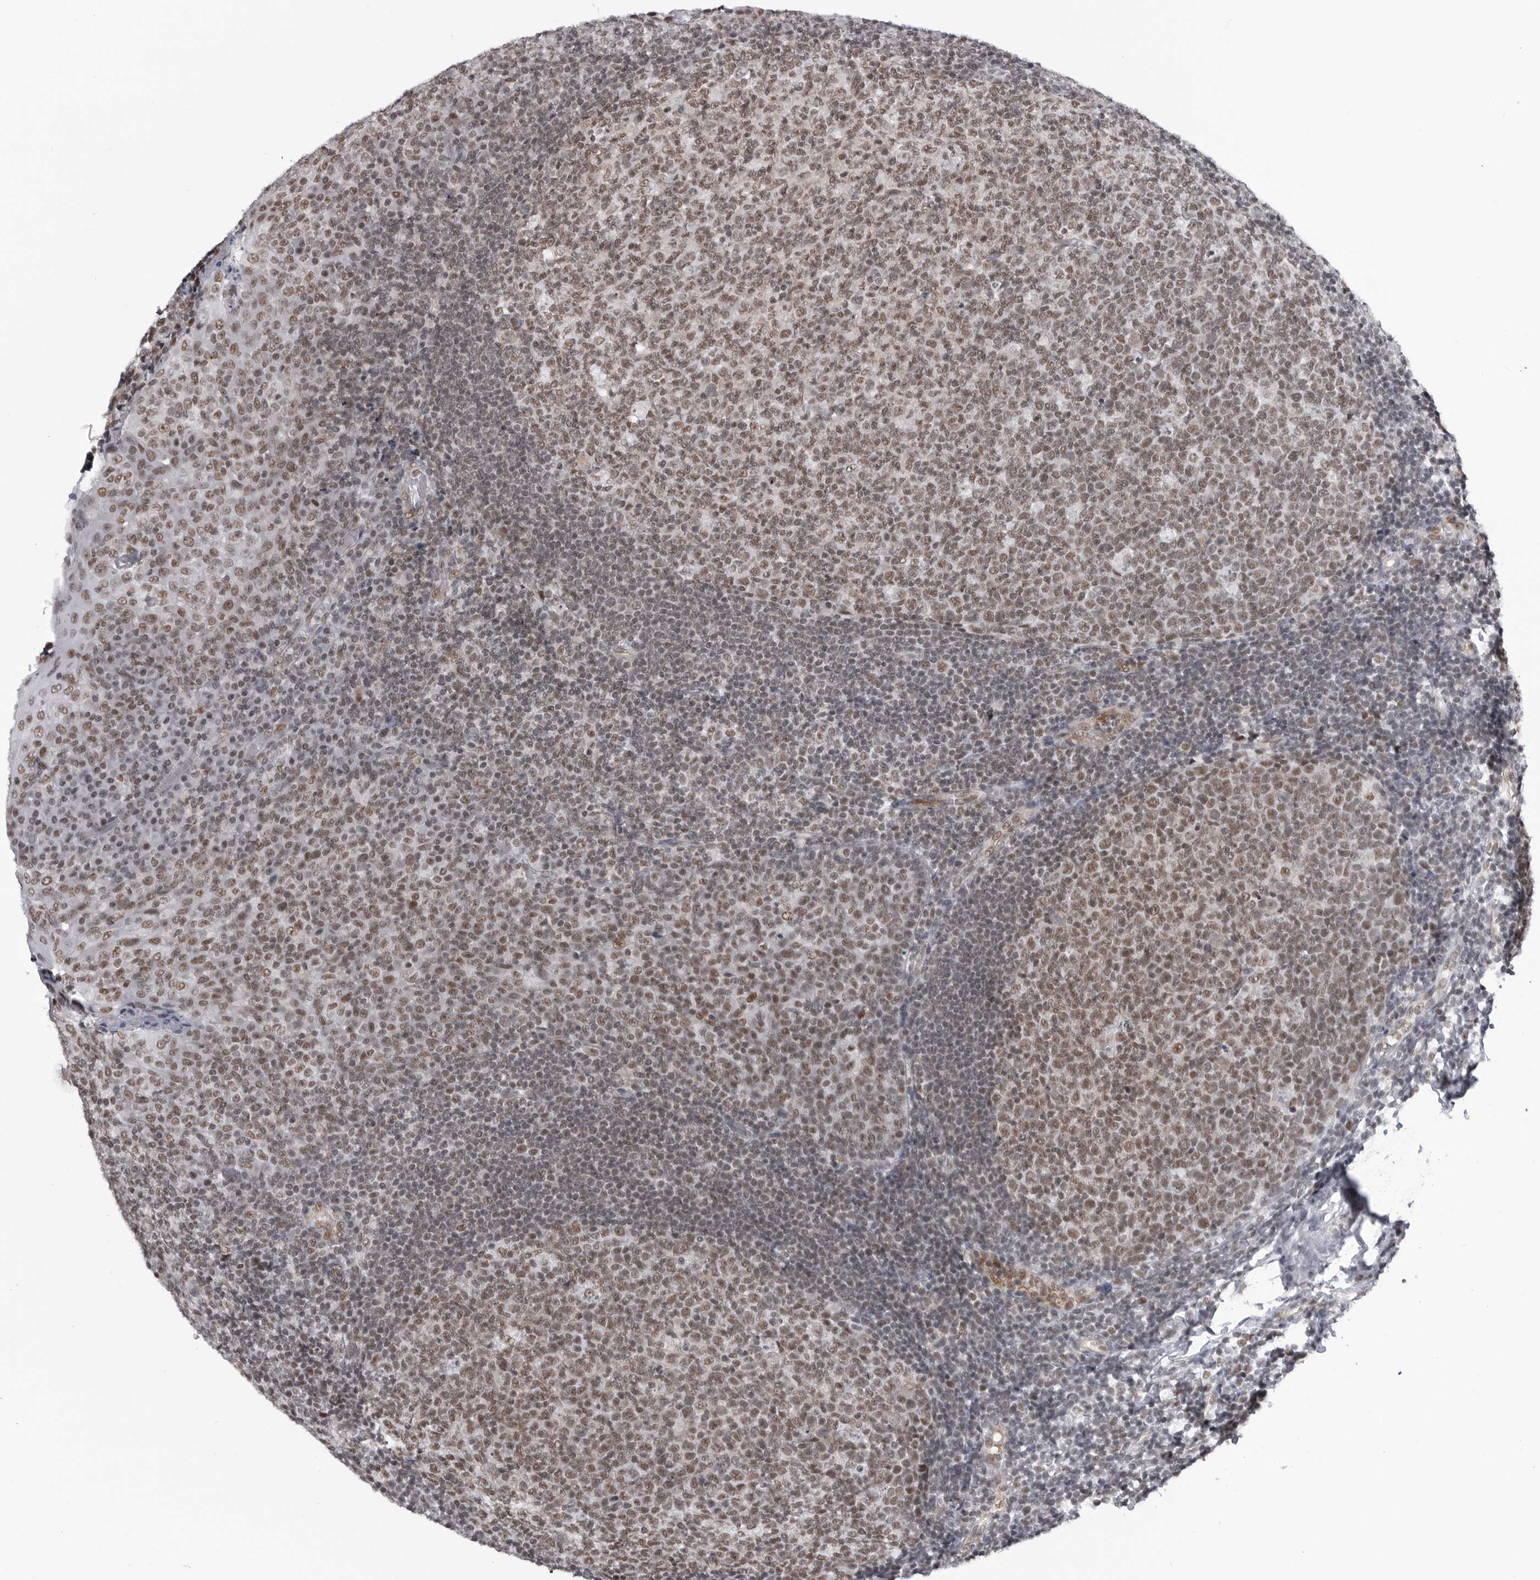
{"staining": {"intensity": "moderate", "quantity": ">75%", "location": "nuclear"}, "tissue": "tonsil", "cell_type": "Germinal center cells", "image_type": "normal", "snomed": [{"axis": "morphology", "description": "Normal tissue, NOS"}, {"axis": "topography", "description": "Tonsil"}], "caption": "Germinal center cells exhibit moderate nuclear expression in approximately >75% of cells in unremarkable tonsil.", "gene": "RNF26", "patient": {"sex": "female", "age": 19}}